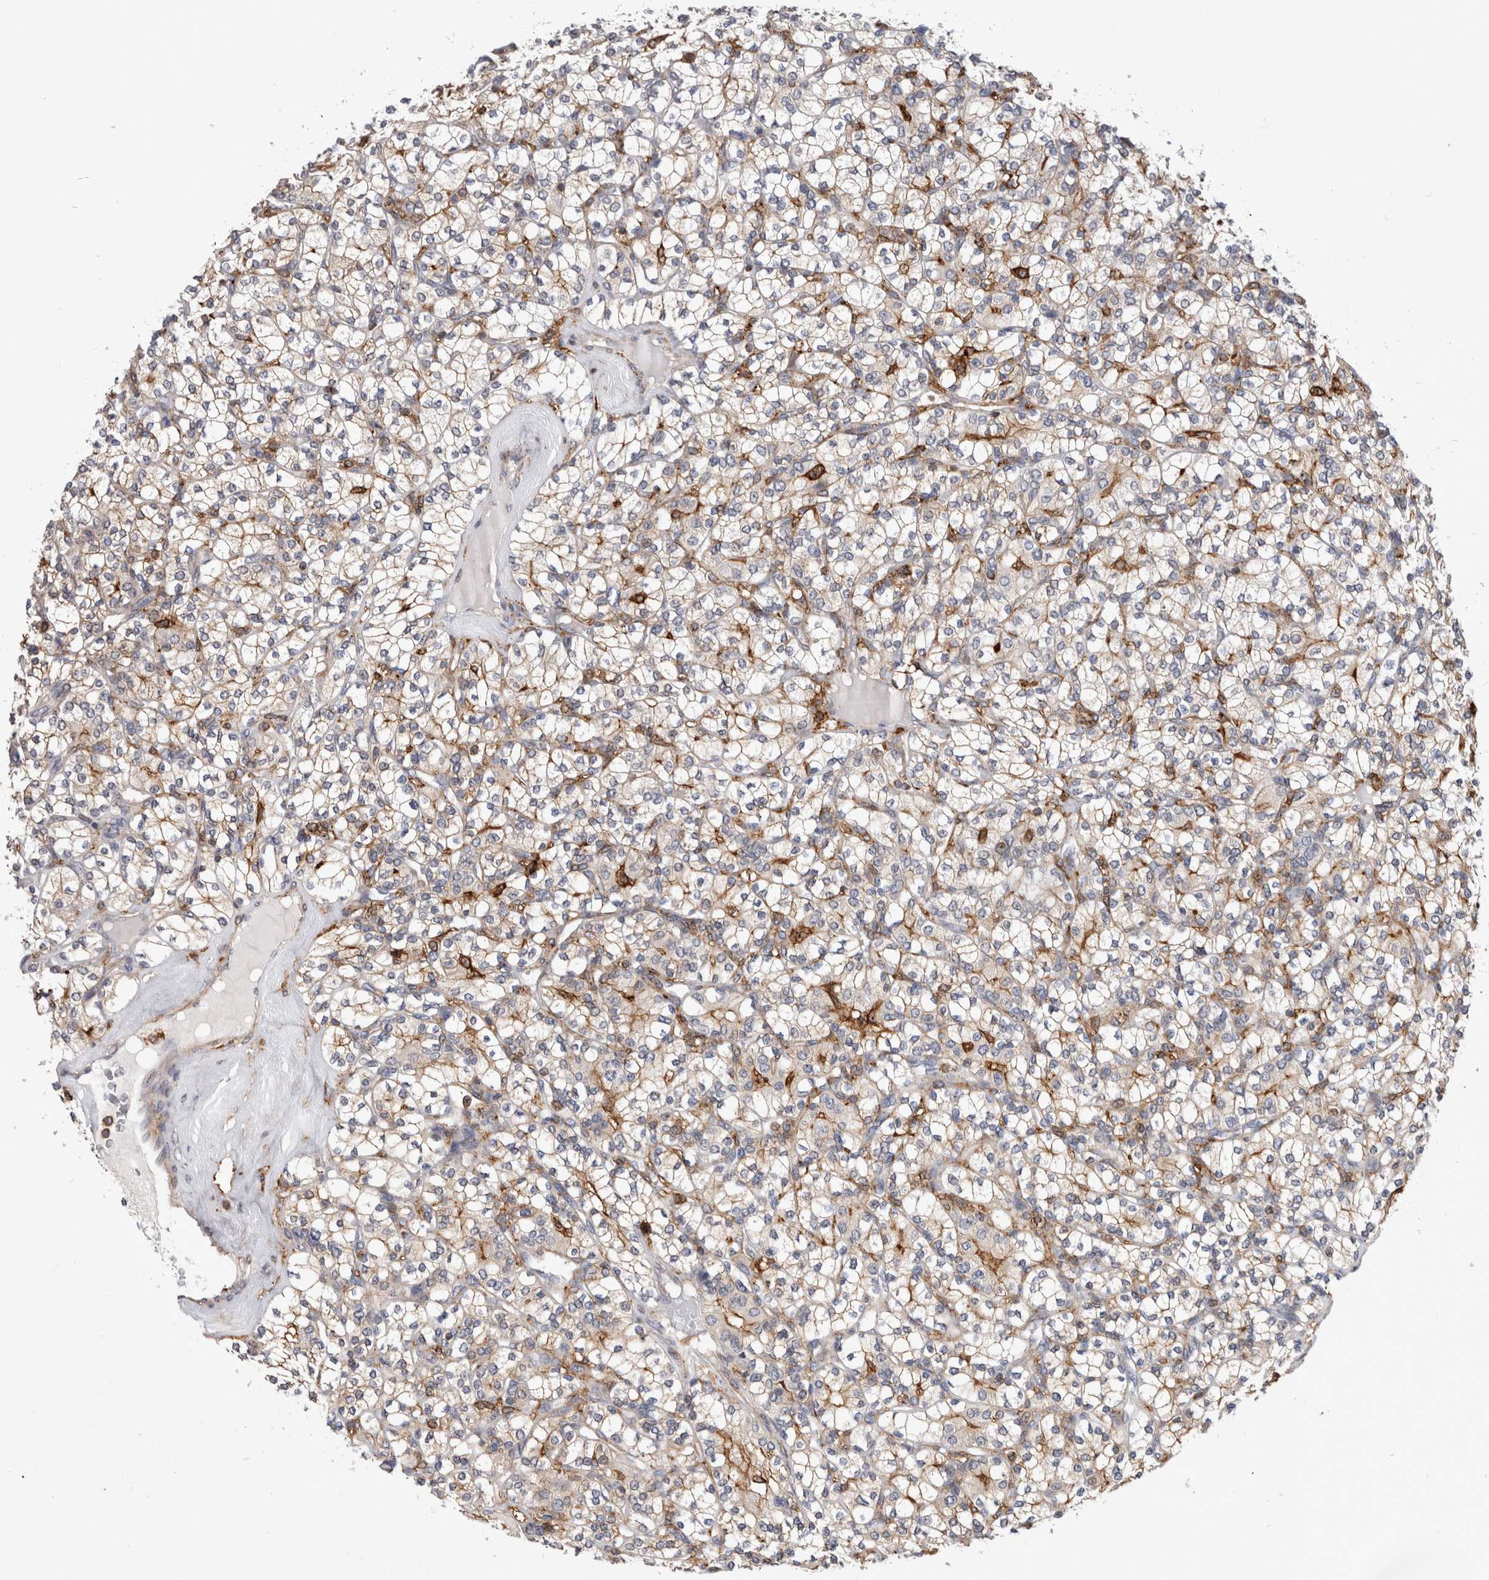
{"staining": {"intensity": "weak", "quantity": "25%-75%", "location": "cytoplasmic/membranous"}, "tissue": "renal cancer", "cell_type": "Tumor cells", "image_type": "cancer", "snomed": [{"axis": "morphology", "description": "Adenocarcinoma, NOS"}, {"axis": "topography", "description": "Kidney"}], "caption": "Renal cancer stained with DAB immunohistochemistry (IHC) exhibits low levels of weak cytoplasmic/membranous staining in about 25%-75% of tumor cells.", "gene": "CCDC88B", "patient": {"sex": "male", "age": 77}}